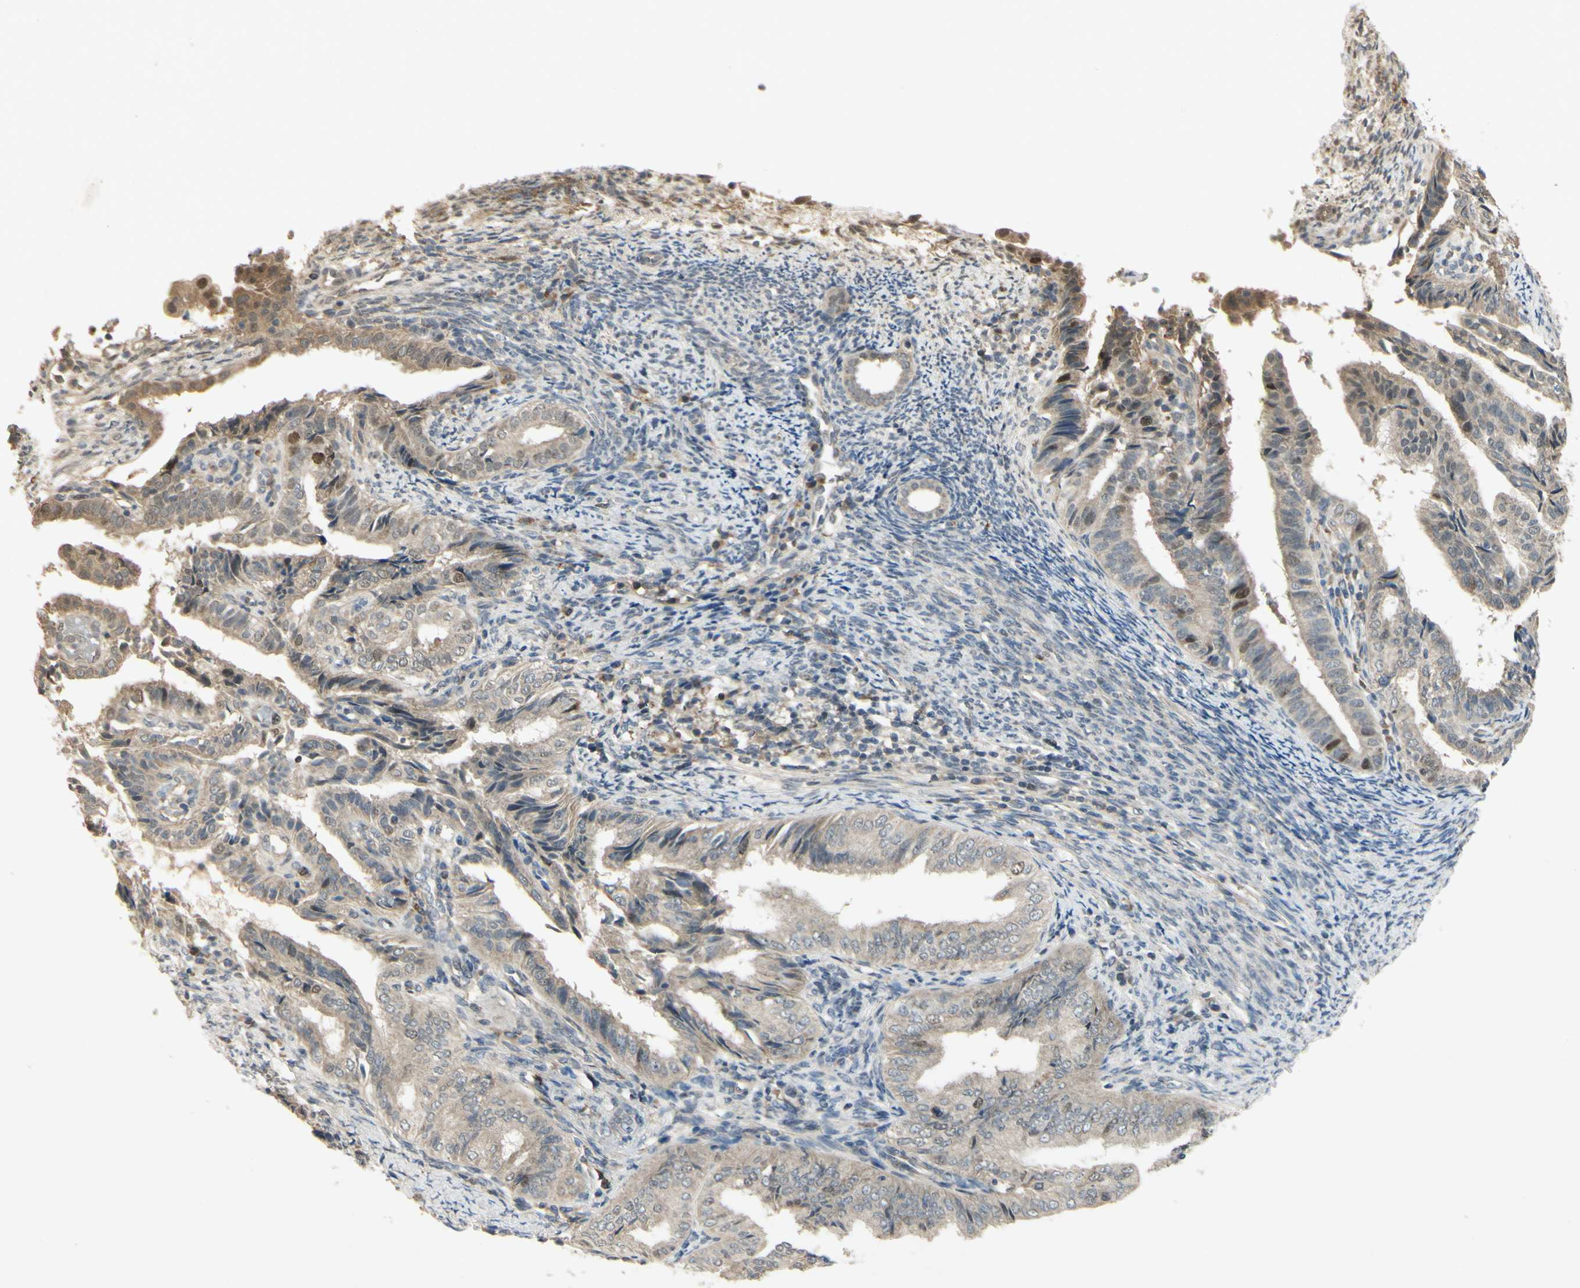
{"staining": {"intensity": "moderate", "quantity": "<25%", "location": "nuclear"}, "tissue": "endometrial cancer", "cell_type": "Tumor cells", "image_type": "cancer", "snomed": [{"axis": "morphology", "description": "Adenocarcinoma, NOS"}, {"axis": "topography", "description": "Endometrium"}], "caption": "IHC (DAB) staining of endometrial cancer demonstrates moderate nuclear protein staining in approximately <25% of tumor cells.", "gene": "RAD18", "patient": {"sex": "female", "age": 58}}